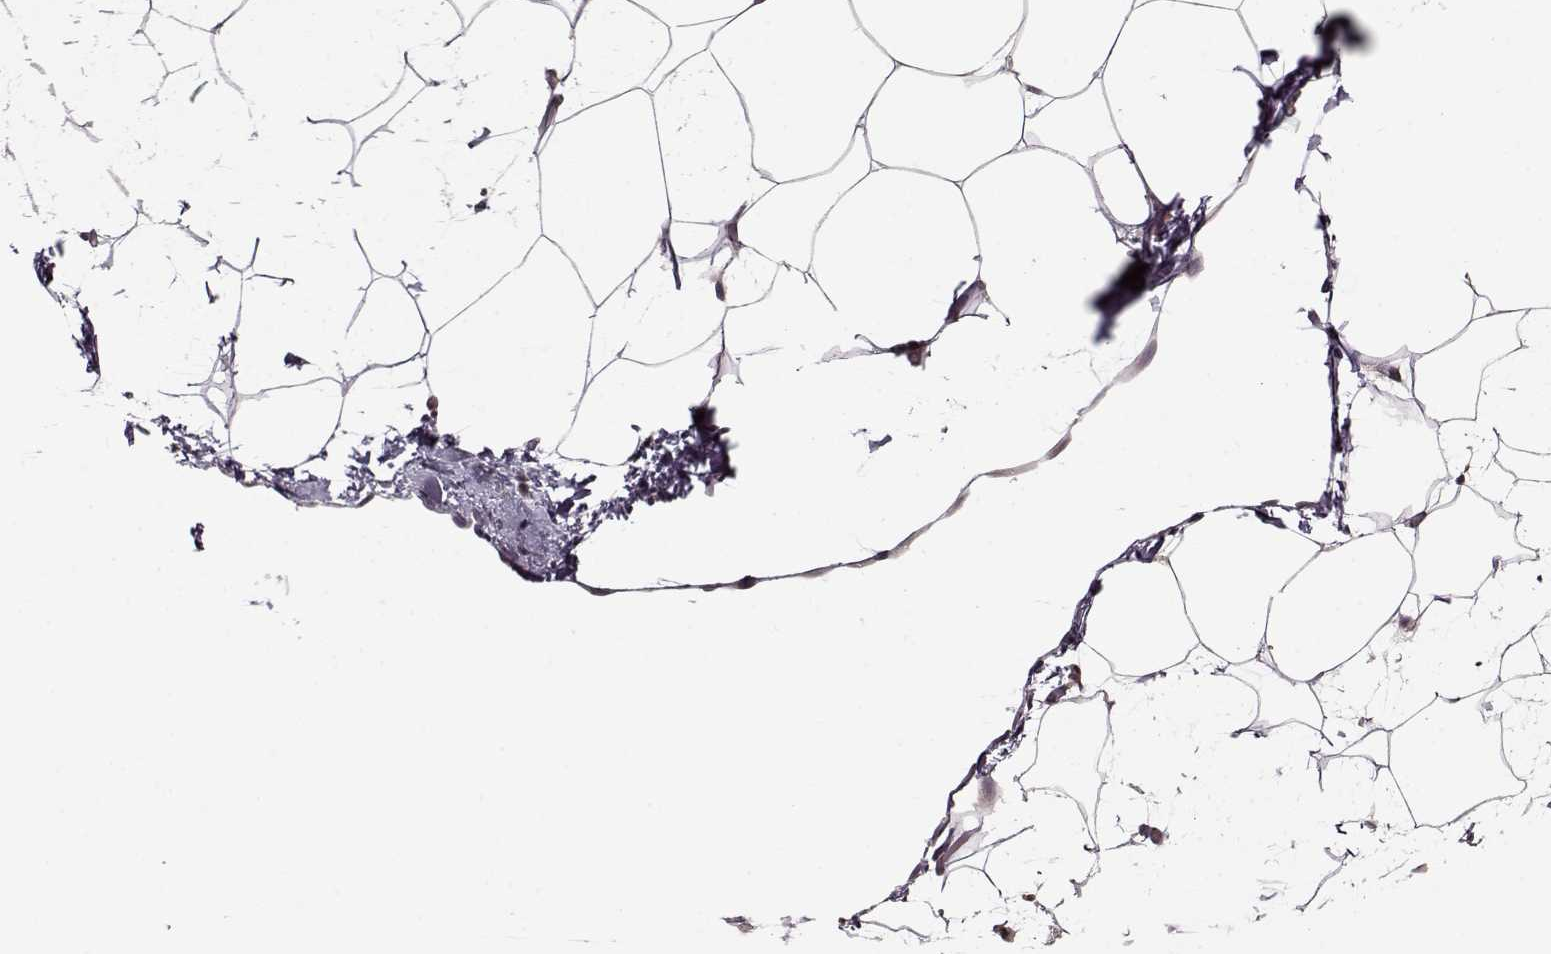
{"staining": {"intensity": "negative", "quantity": "none", "location": "none"}, "tissue": "adipose tissue", "cell_type": "Adipocytes", "image_type": "normal", "snomed": [{"axis": "morphology", "description": "Normal tissue, NOS"}, {"axis": "topography", "description": "Adipose tissue"}], "caption": "This is an IHC photomicrograph of normal adipose tissue. There is no positivity in adipocytes.", "gene": "ACOT11", "patient": {"sex": "male", "age": 57}}